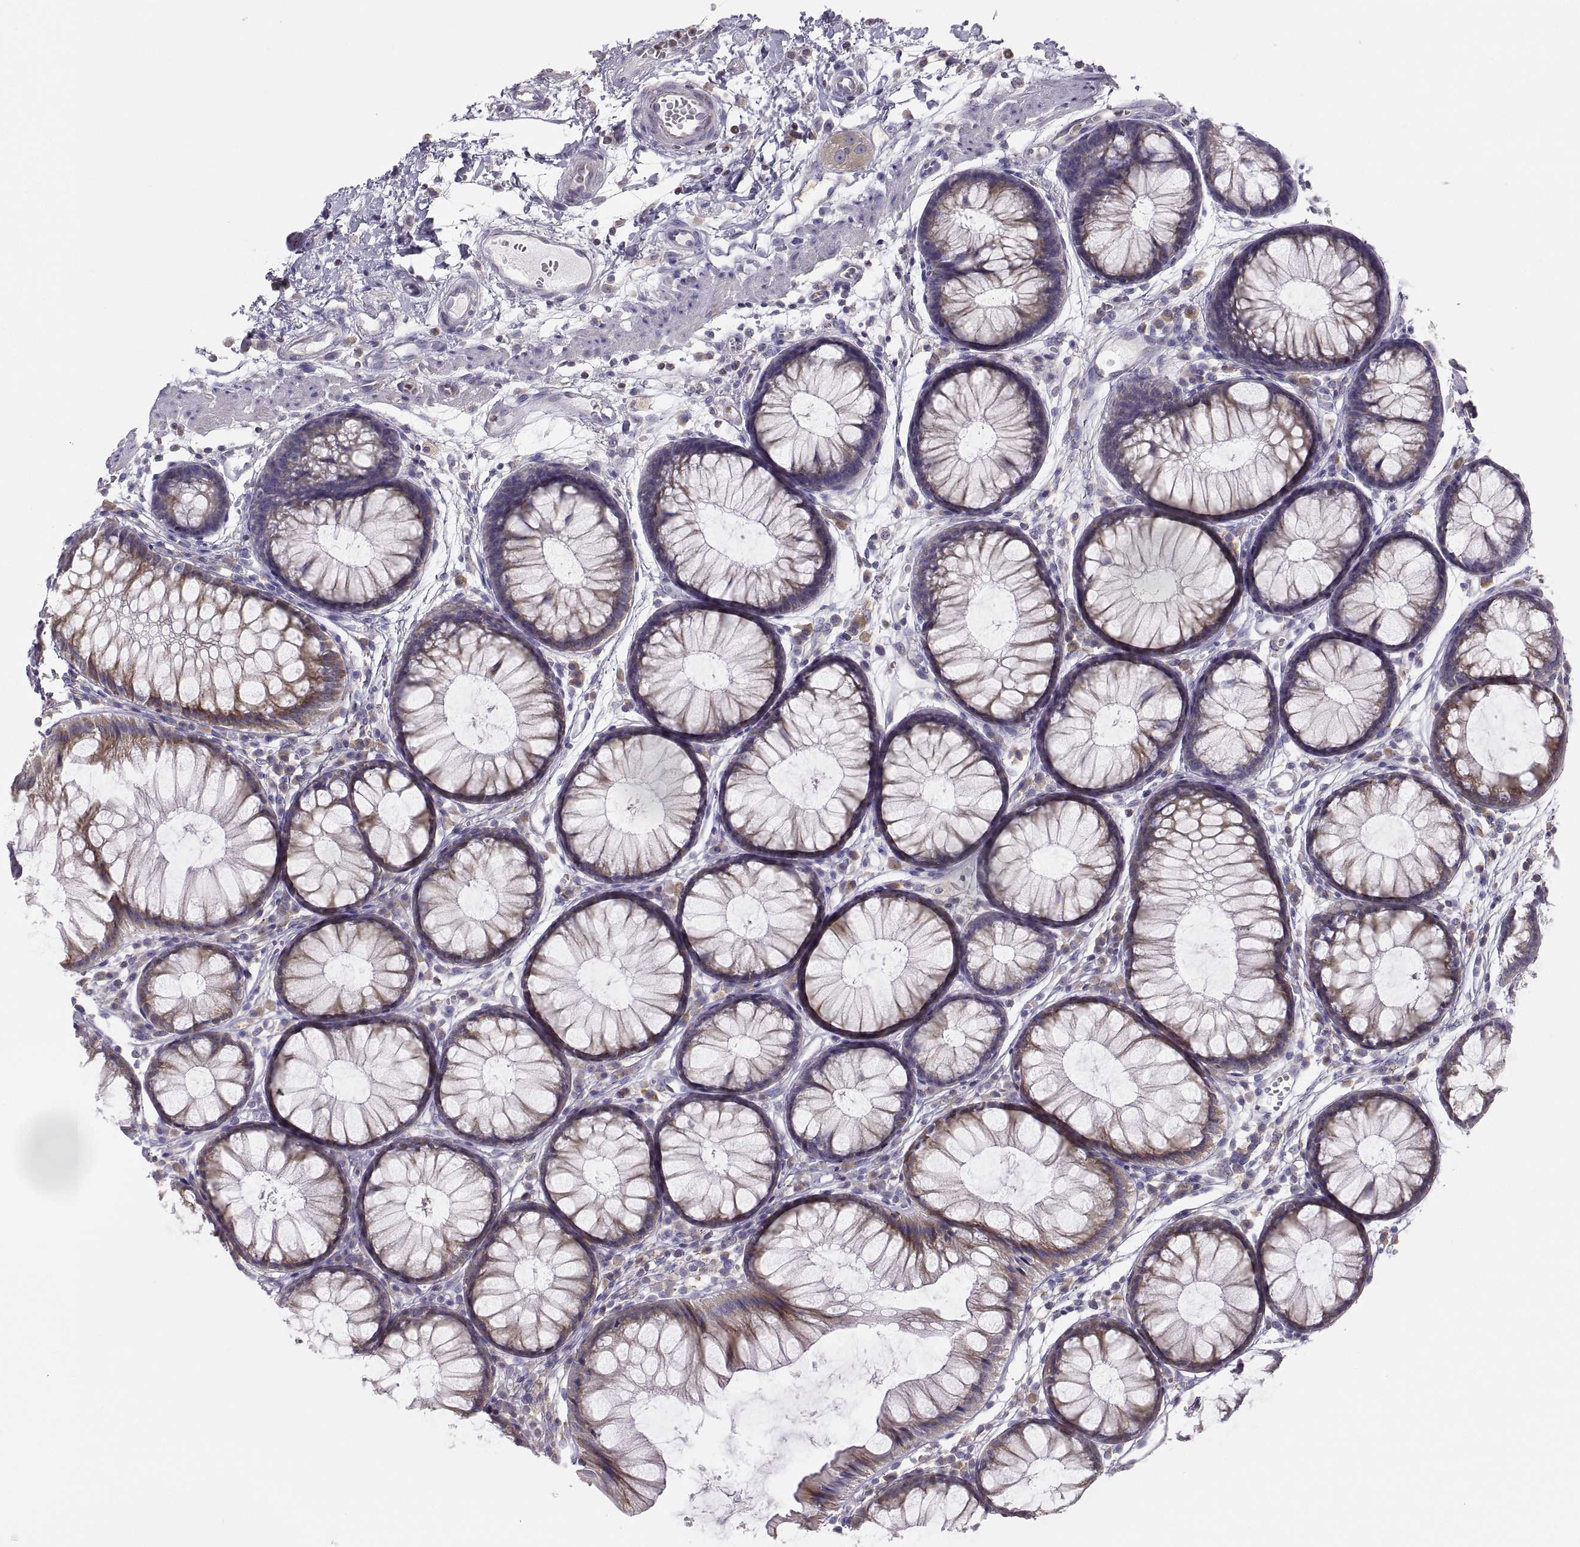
{"staining": {"intensity": "negative", "quantity": "none", "location": "none"}, "tissue": "colon", "cell_type": "Endothelial cells", "image_type": "normal", "snomed": [{"axis": "morphology", "description": "Normal tissue, NOS"}, {"axis": "morphology", "description": "Adenocarcinoma, NOS"}, {"axis": "topography", "description": "Colon"}], "caption": "Micrograph shows no protein staining in endothelial cells of benign colon.", "gene": "ERO1A", "patient": {"sex": "male", "age": 65}}